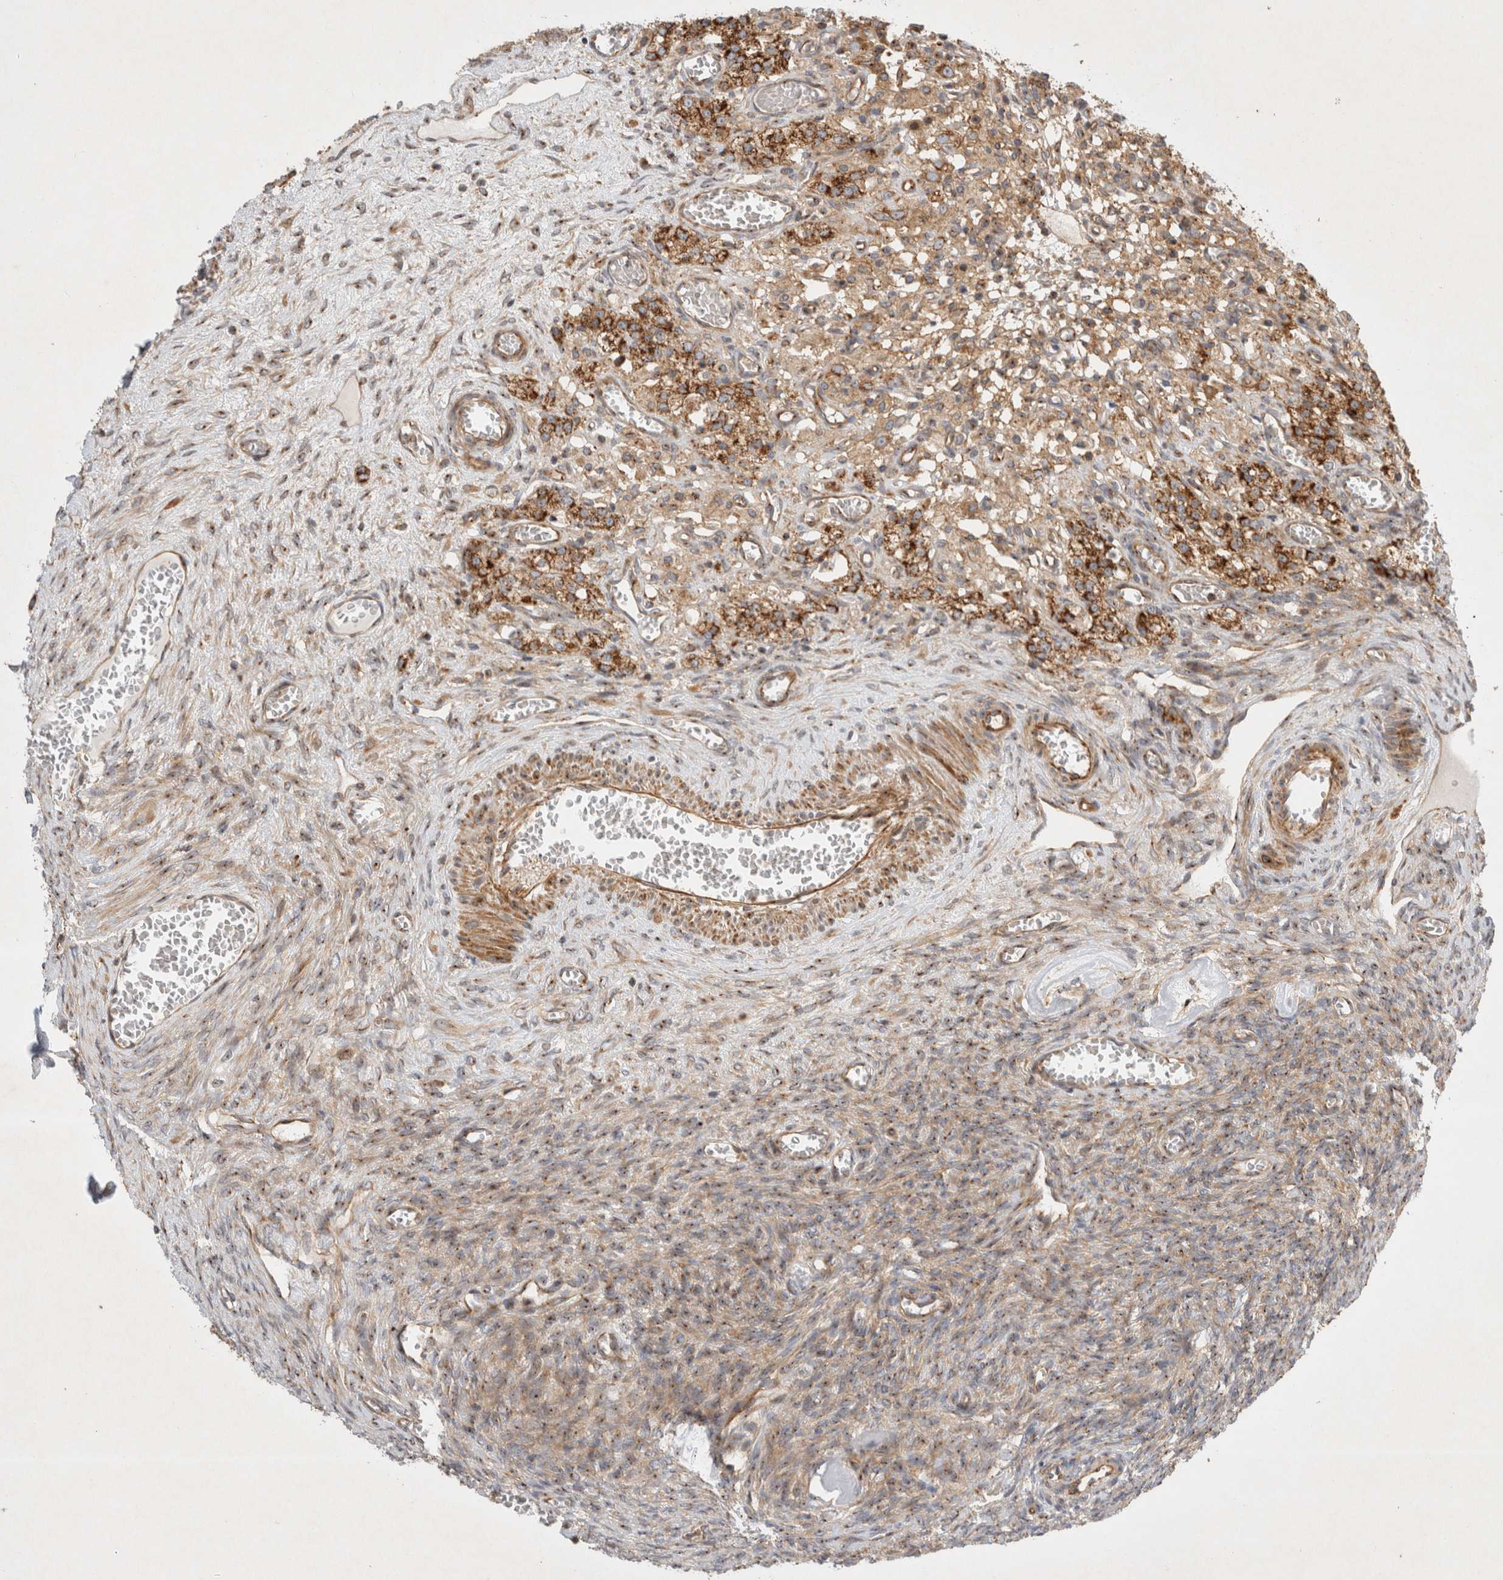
{"staining": {"intensity": "moderate", "quantity": ">75%", "location": "cytoplasmic/membranous"}, "tissue": "ovary", "cell_type": "Follicle cells", "image_type": "normal", "snomed": [{"axis": "morphology", "description": "Normal tissue, NOS"}, {"axis": "topography", "description": "Ovary"}], "caption": "There is medium levels of moderate cytoplasmic/membranous staining in follicle cells of benign ovary, as demonstrated by immunohistochemical staining (brown color).", "gene": "GPR150", "patient": {"sex": "female", "age": 27}}